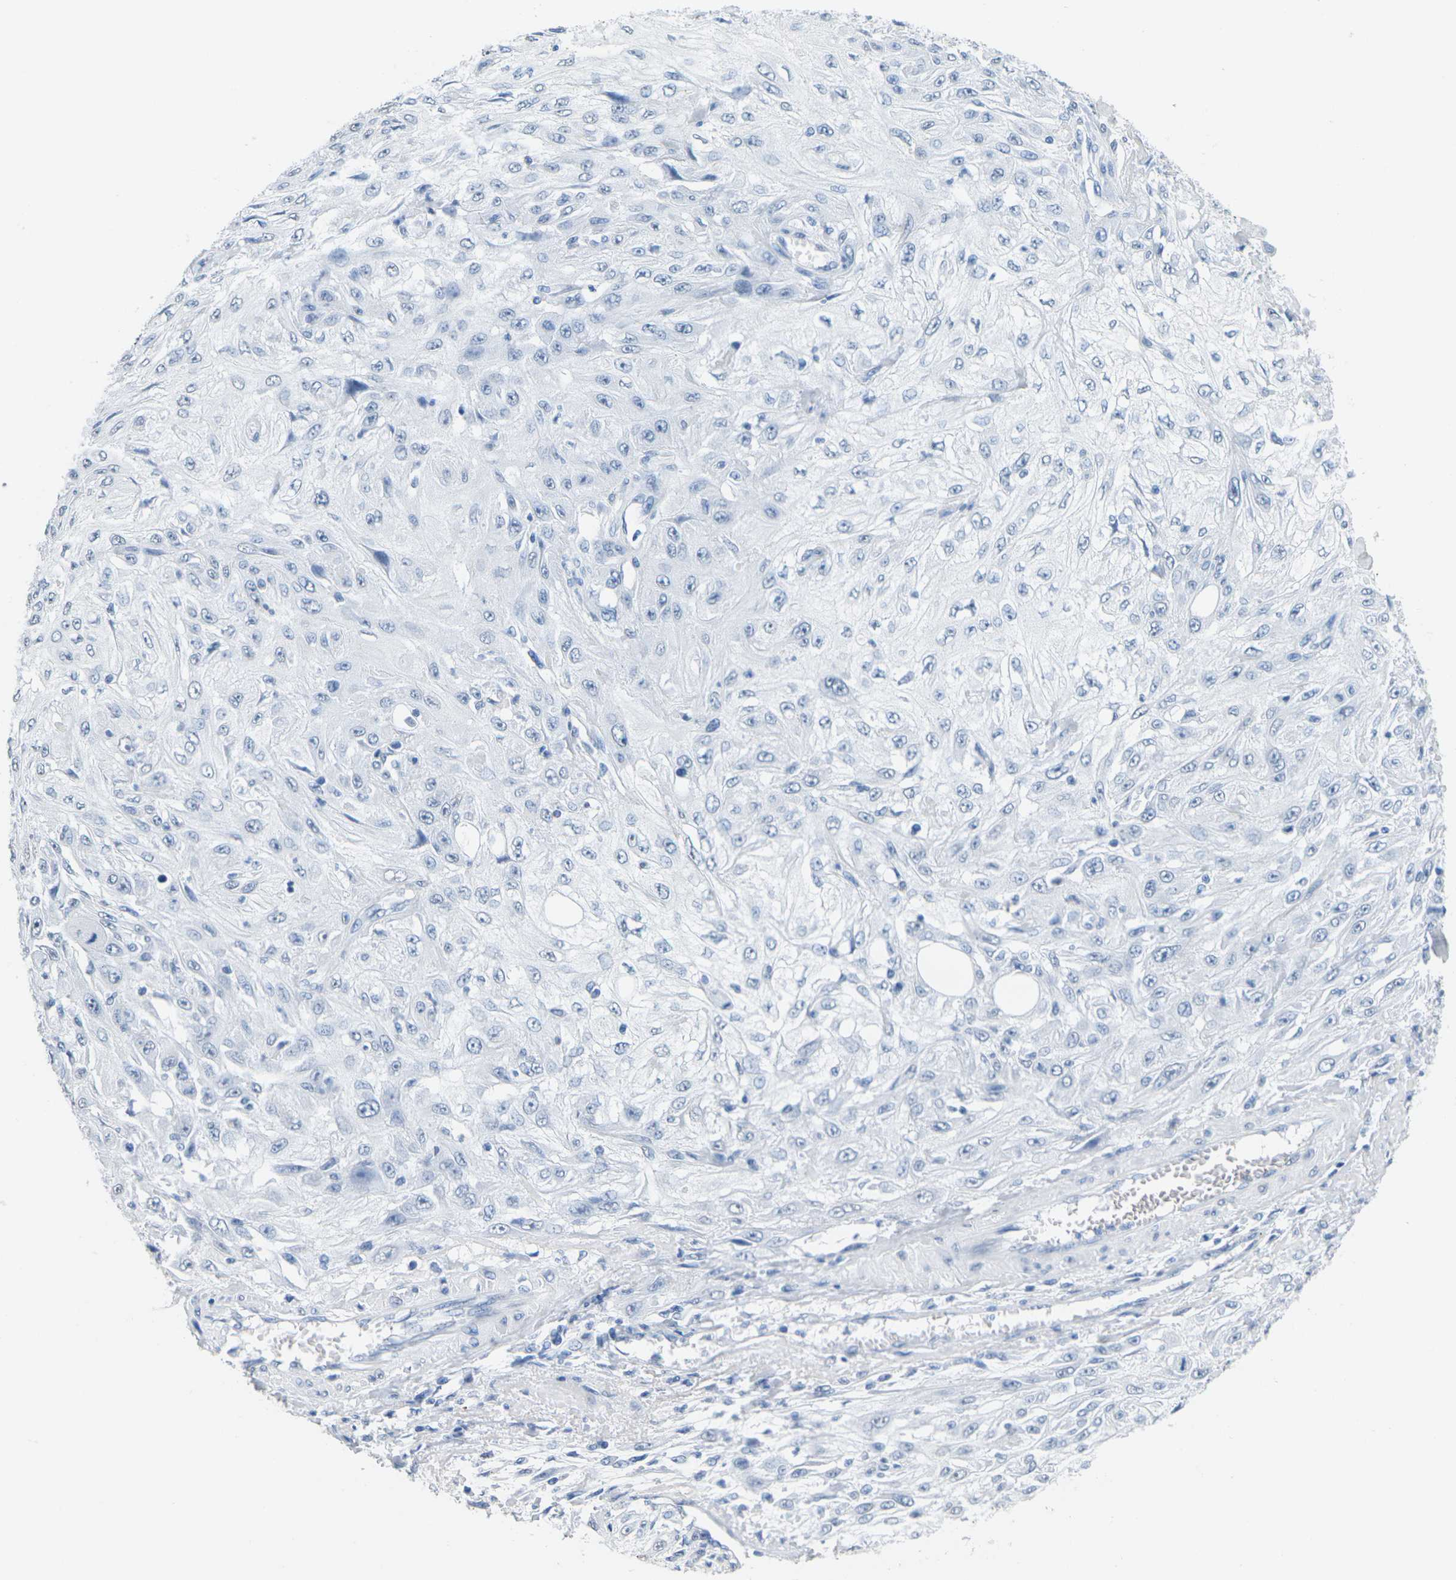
{"staining": {"intensity": "negative", "quantity": "none", "location": "none"}, "tissue": "skin cancer", "cell_type": "Tumor cells", "image_type": "cancer", "snomed": [{"axis": "morphology", "description": "Squamous cell carcinoma, NOS"}, {"axis": "topography", "description": "Skin"}], "caption": "Photomicrograph shows no significant protein staining in tumor cells of squamous cell carcinoma (skin).", "gene": "CTAG1A", "patient": {"sex": "male", "age": 75}}